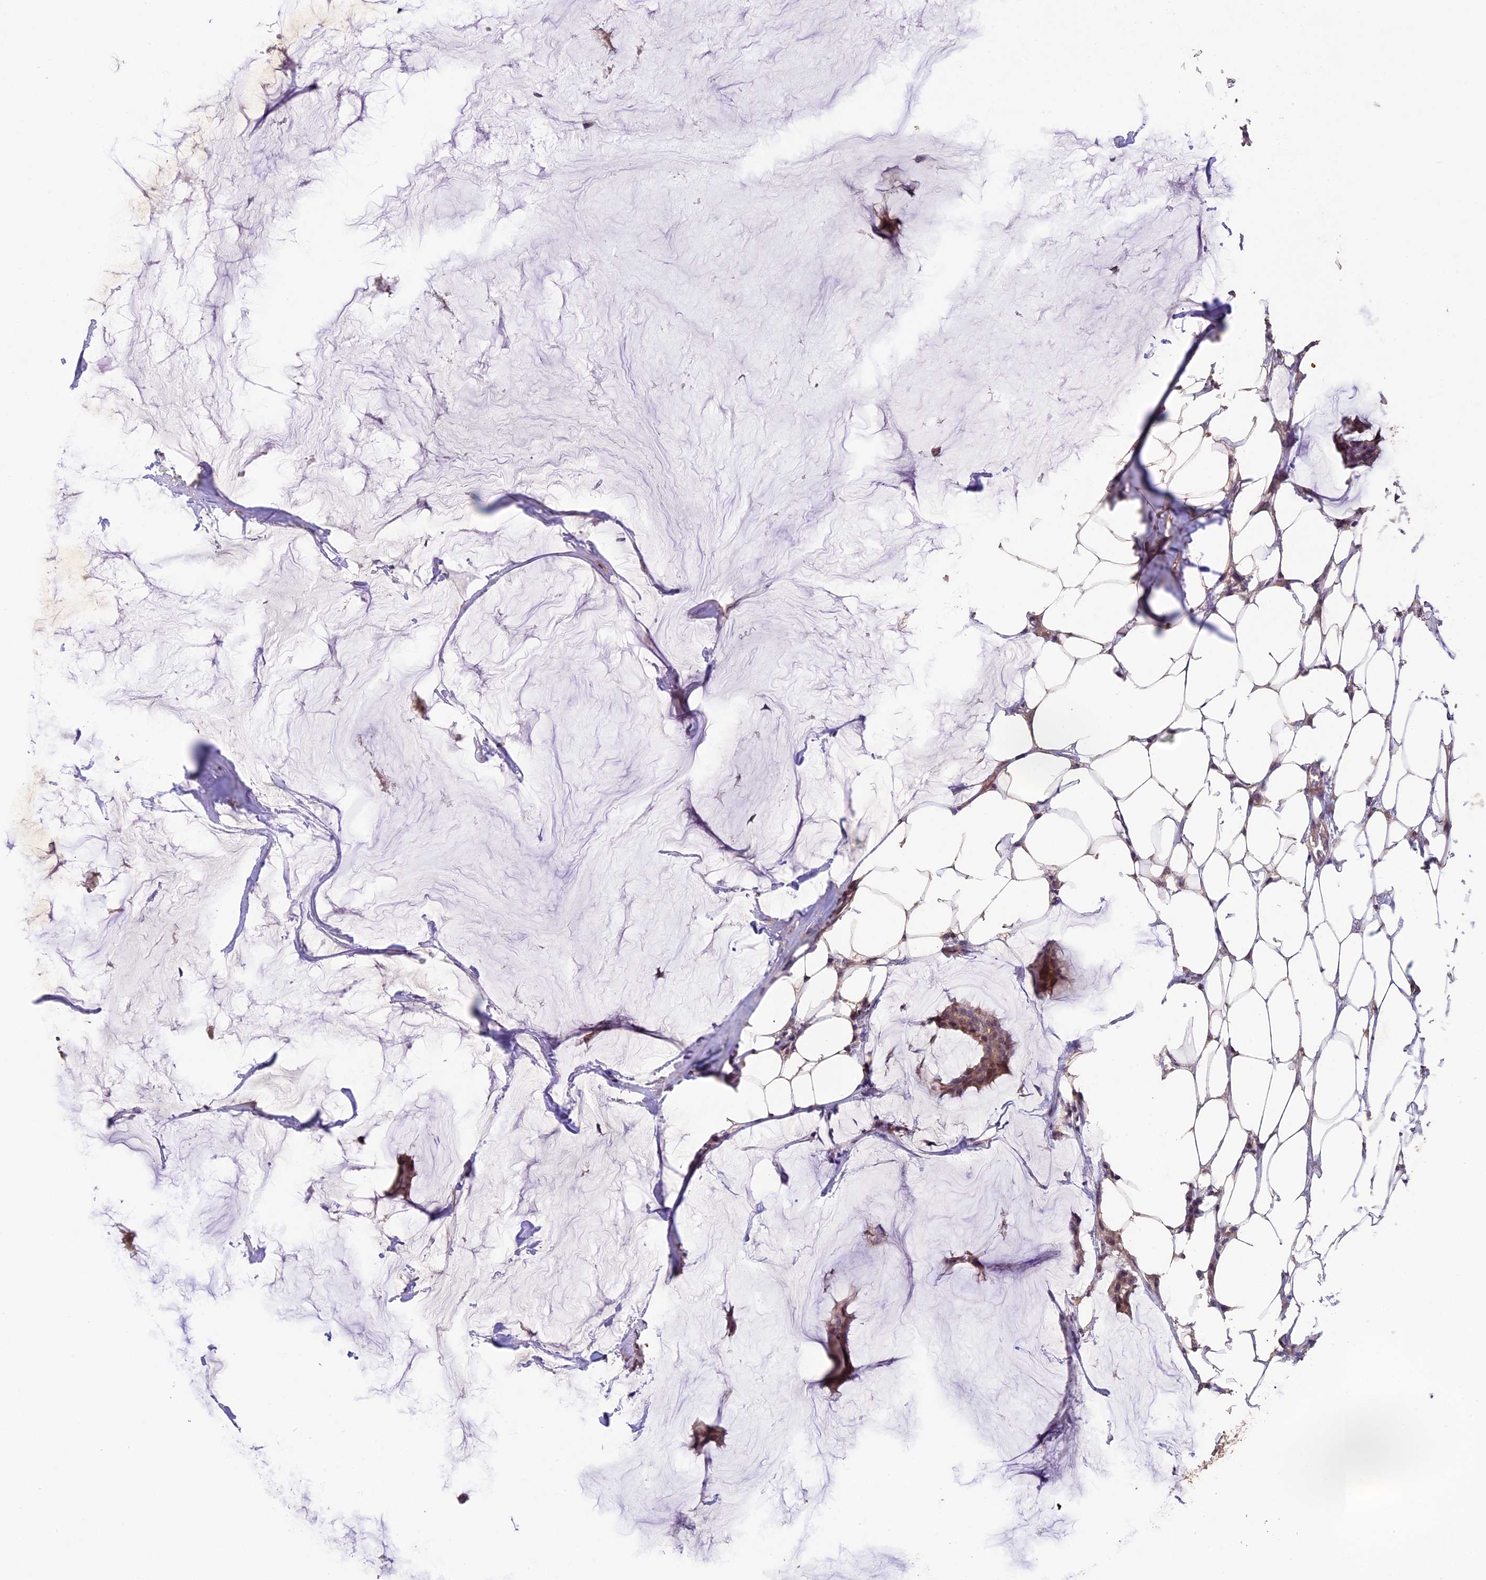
{"staining": {"intensity": "weak", "quantity": ">75%", "location": "cytoplasmic/membranous"}, "tissue": "breast cancer", "cell_type": "Tumor cells", "image_type": "cancer", "snomed": [{"axis": "morphology", "description": "Duct carcinoma"}, {"axis": "topography", "description": "Breast"}], "caption": "Weak cytoplasmic/membranous expression for a protein is appreciated in about >75% of tumor cells of breast intraductal carcinoma using immunohistochemistry (IHC).", "gene": "GNB5", "patient": {"sex": "female", "age": 93}}